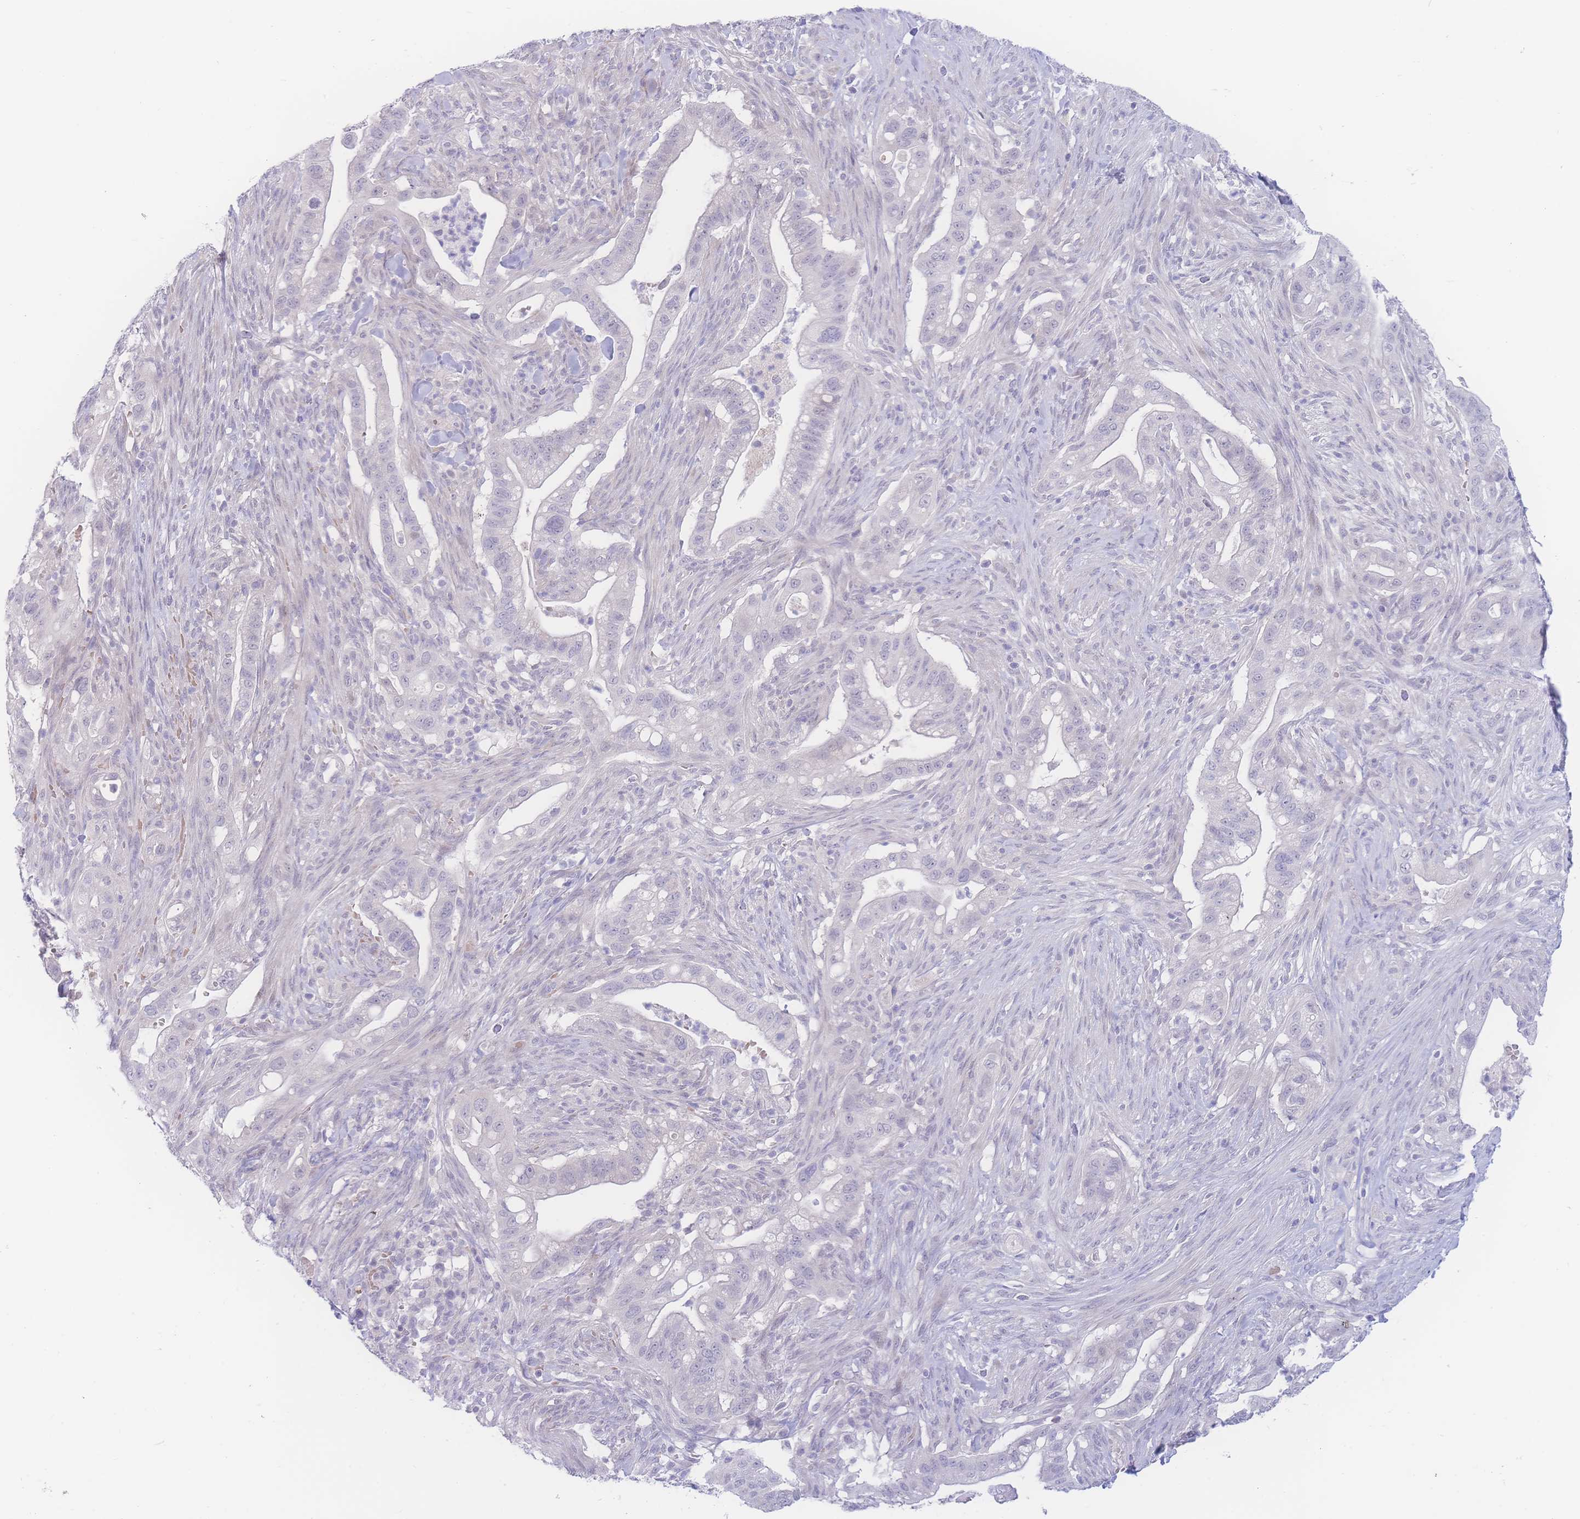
{"staining": {"intensity": "negative", "quantity": "none", "location": "none"}, "tissue": "pancreatic cancer", "cell_type": "Tumor cells", "image_type": "cancer", "snomed": [{"axis": "morphology", "description": "Adenocarcinoma, NOS"}, {"axis": "topography", "description": "Pancreas"}], "caption": "The photomicrograph shows no staining of tumor cells in adenocarcinoma (pancreatic).", "gene": "PRSS22", "patient": {"sex": "male", "age": 44}}